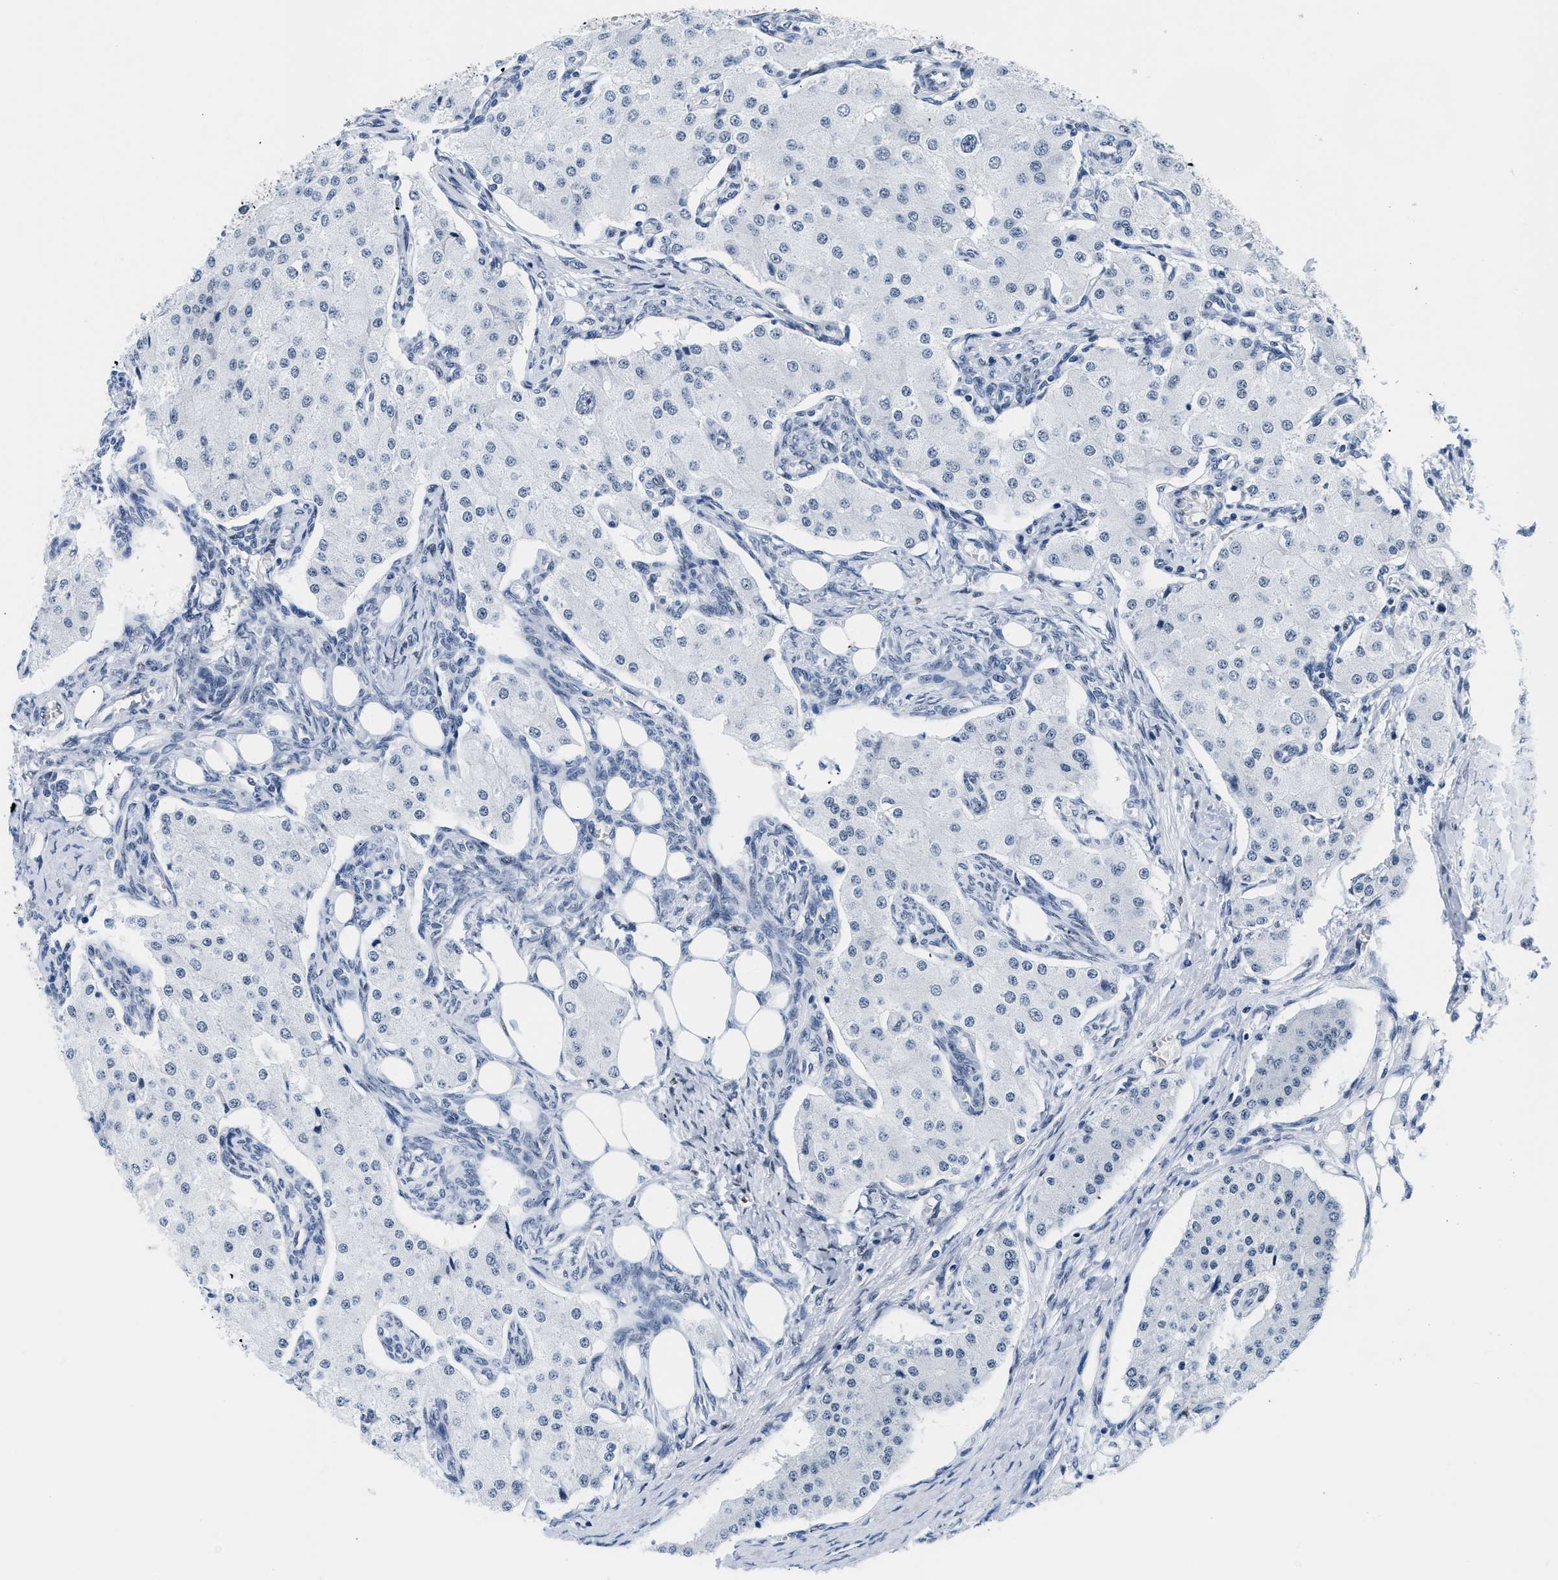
{"staining": {"intensity": "negative", "quantity": "none", "location": "none"}, "tissue": "carcinoid", "cell_type": "Tumor cells", "image_type": "cancer", "snomed": [{"axis": "morphology", "description": "Carcinoid, malignant, NOS"}, {"axis": "topography", "description": "Colon"}], "caption": "Immunohistochemical staining of carcinoid shows no significant staining in tumor cells. (Brightfield microscopy of DAB immunohistochemistry at high magnification).", "gene": "CTBP1", "patient": {"sex": "female", "age": 52}}